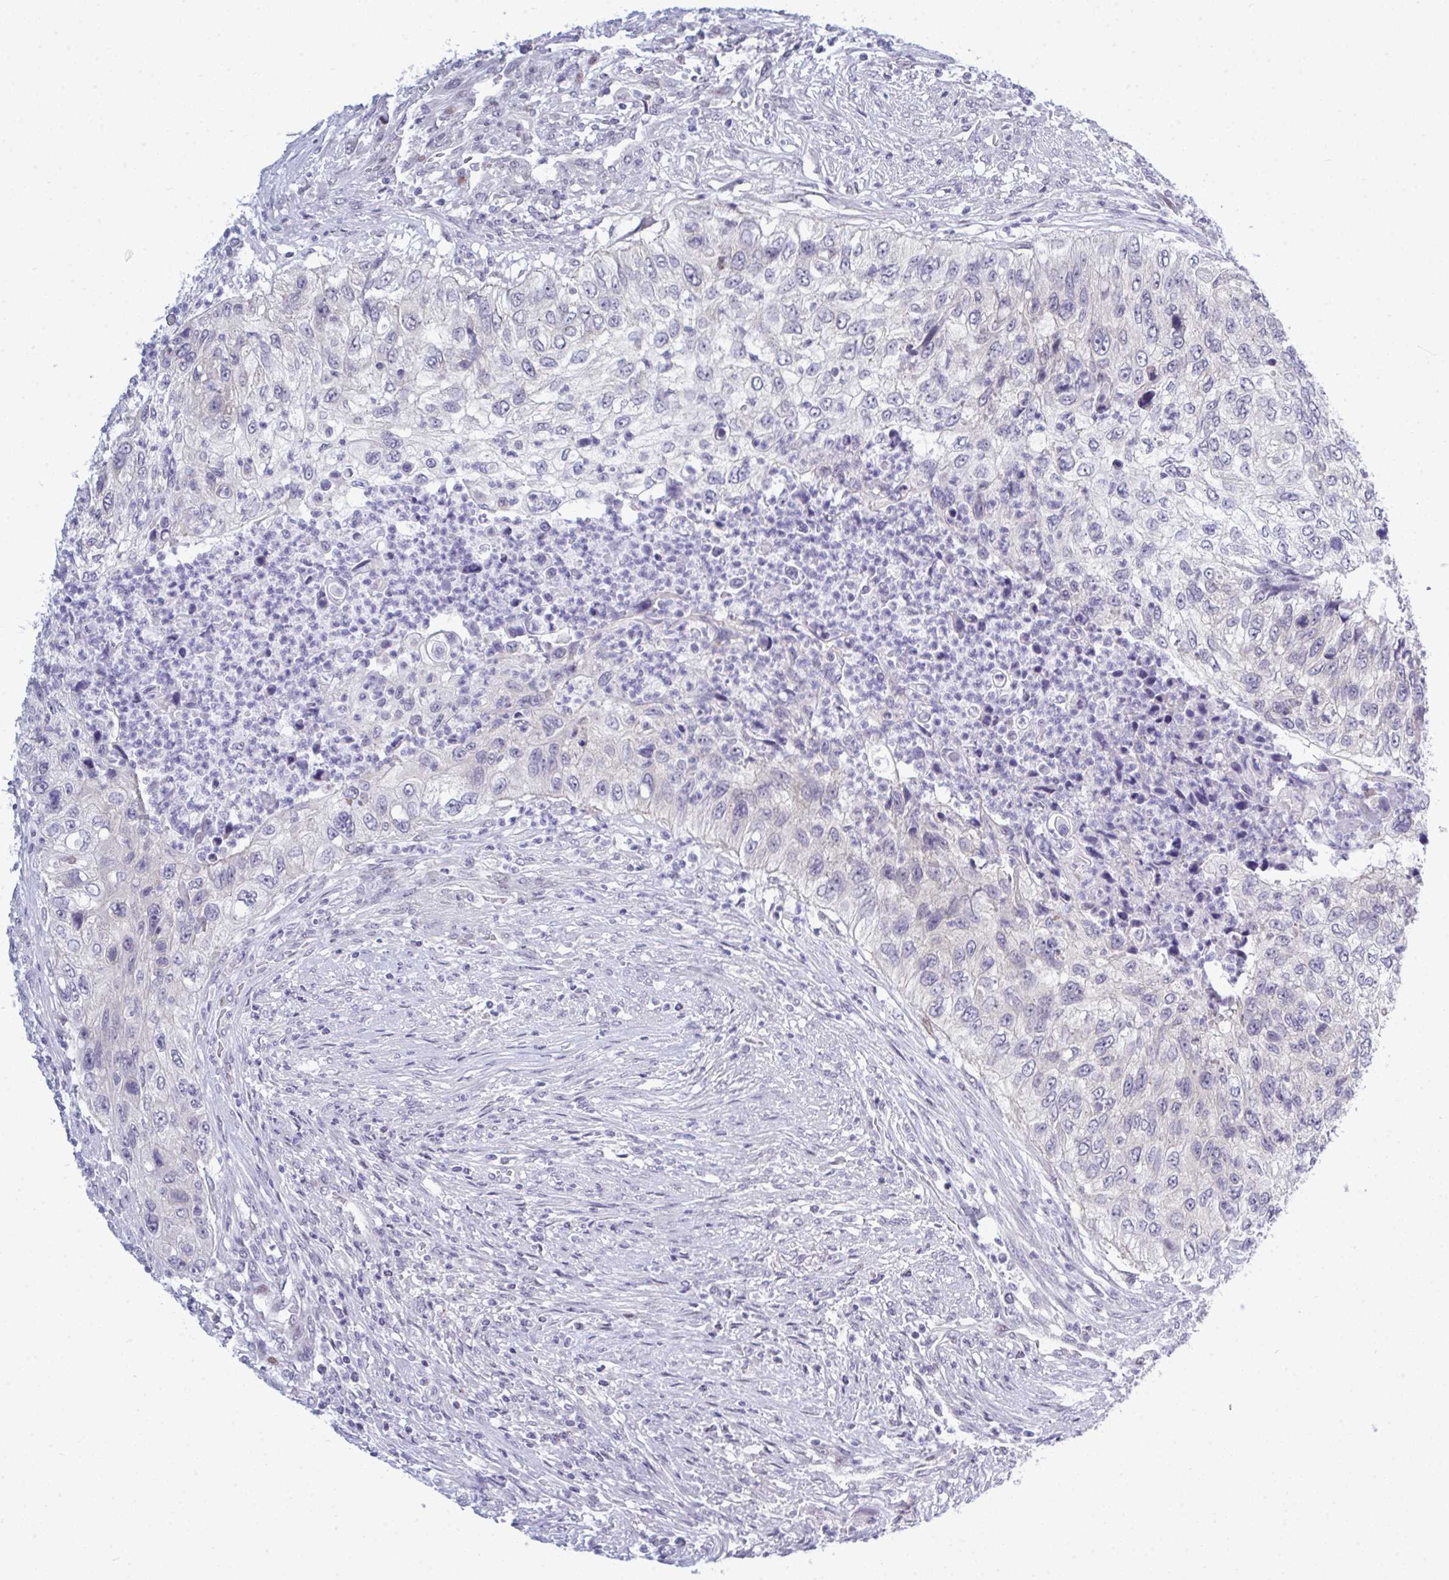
{"staining": {"intensity": "negative", "quantity": "none", "location": "none"}, "tissue": "urothelial cancer", "cell_type": "Tumor cells", "image_type": "cancer", "snomed": [{"axis": "morphology", "description": "Urothelial carcinoma, High grade"}, {"axis": "topography", "description": "Urinary bladder"}], "caption": "This is a image of immunohistochemistry staining of urothelial cancer, which shows no staining in tumor cells.", "gene": "TAB1", "patient": {"sex": "female", "age": 60}}